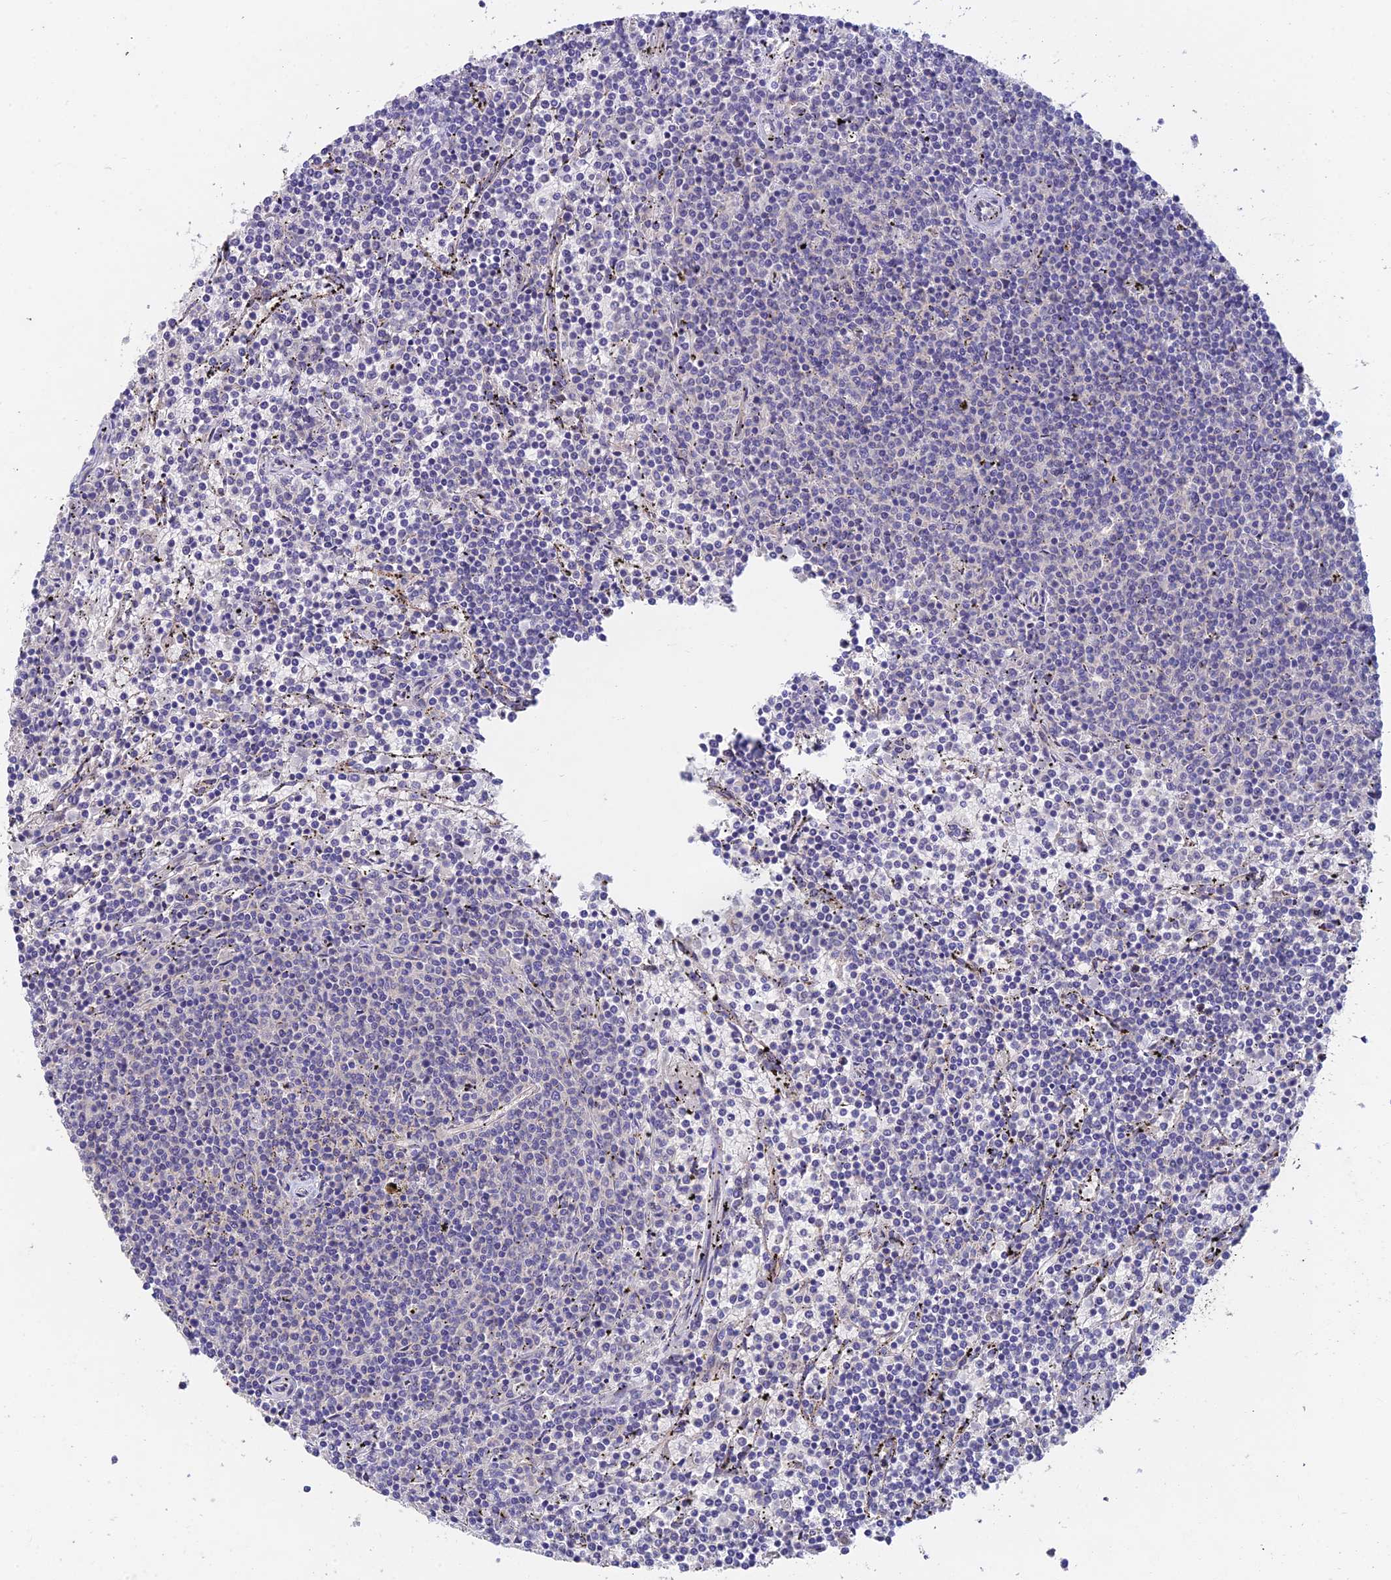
{"staining": {"intensity": "negative", "quantity": "none", "location": "none"}, "tissue": "lymphoma", "cell_type": "Tumor cells", "image_type": "cancer", "snomed": [{"axis": "morphology", "description": "Malignant lymphoma, non-Hodgkin's type, Low grade"}, {"axis": "topography", "description": "Spleen"}], "caption": "High power microscopy histopathology image of an immunohistochemistry histopathology image of malignant lymphoma, non-Hodgkin's type (low-grade), revealing no significant expression in tumor cells.", "gene": "ADAMTS13", "patient": {"sex": "female", "age": 50}}